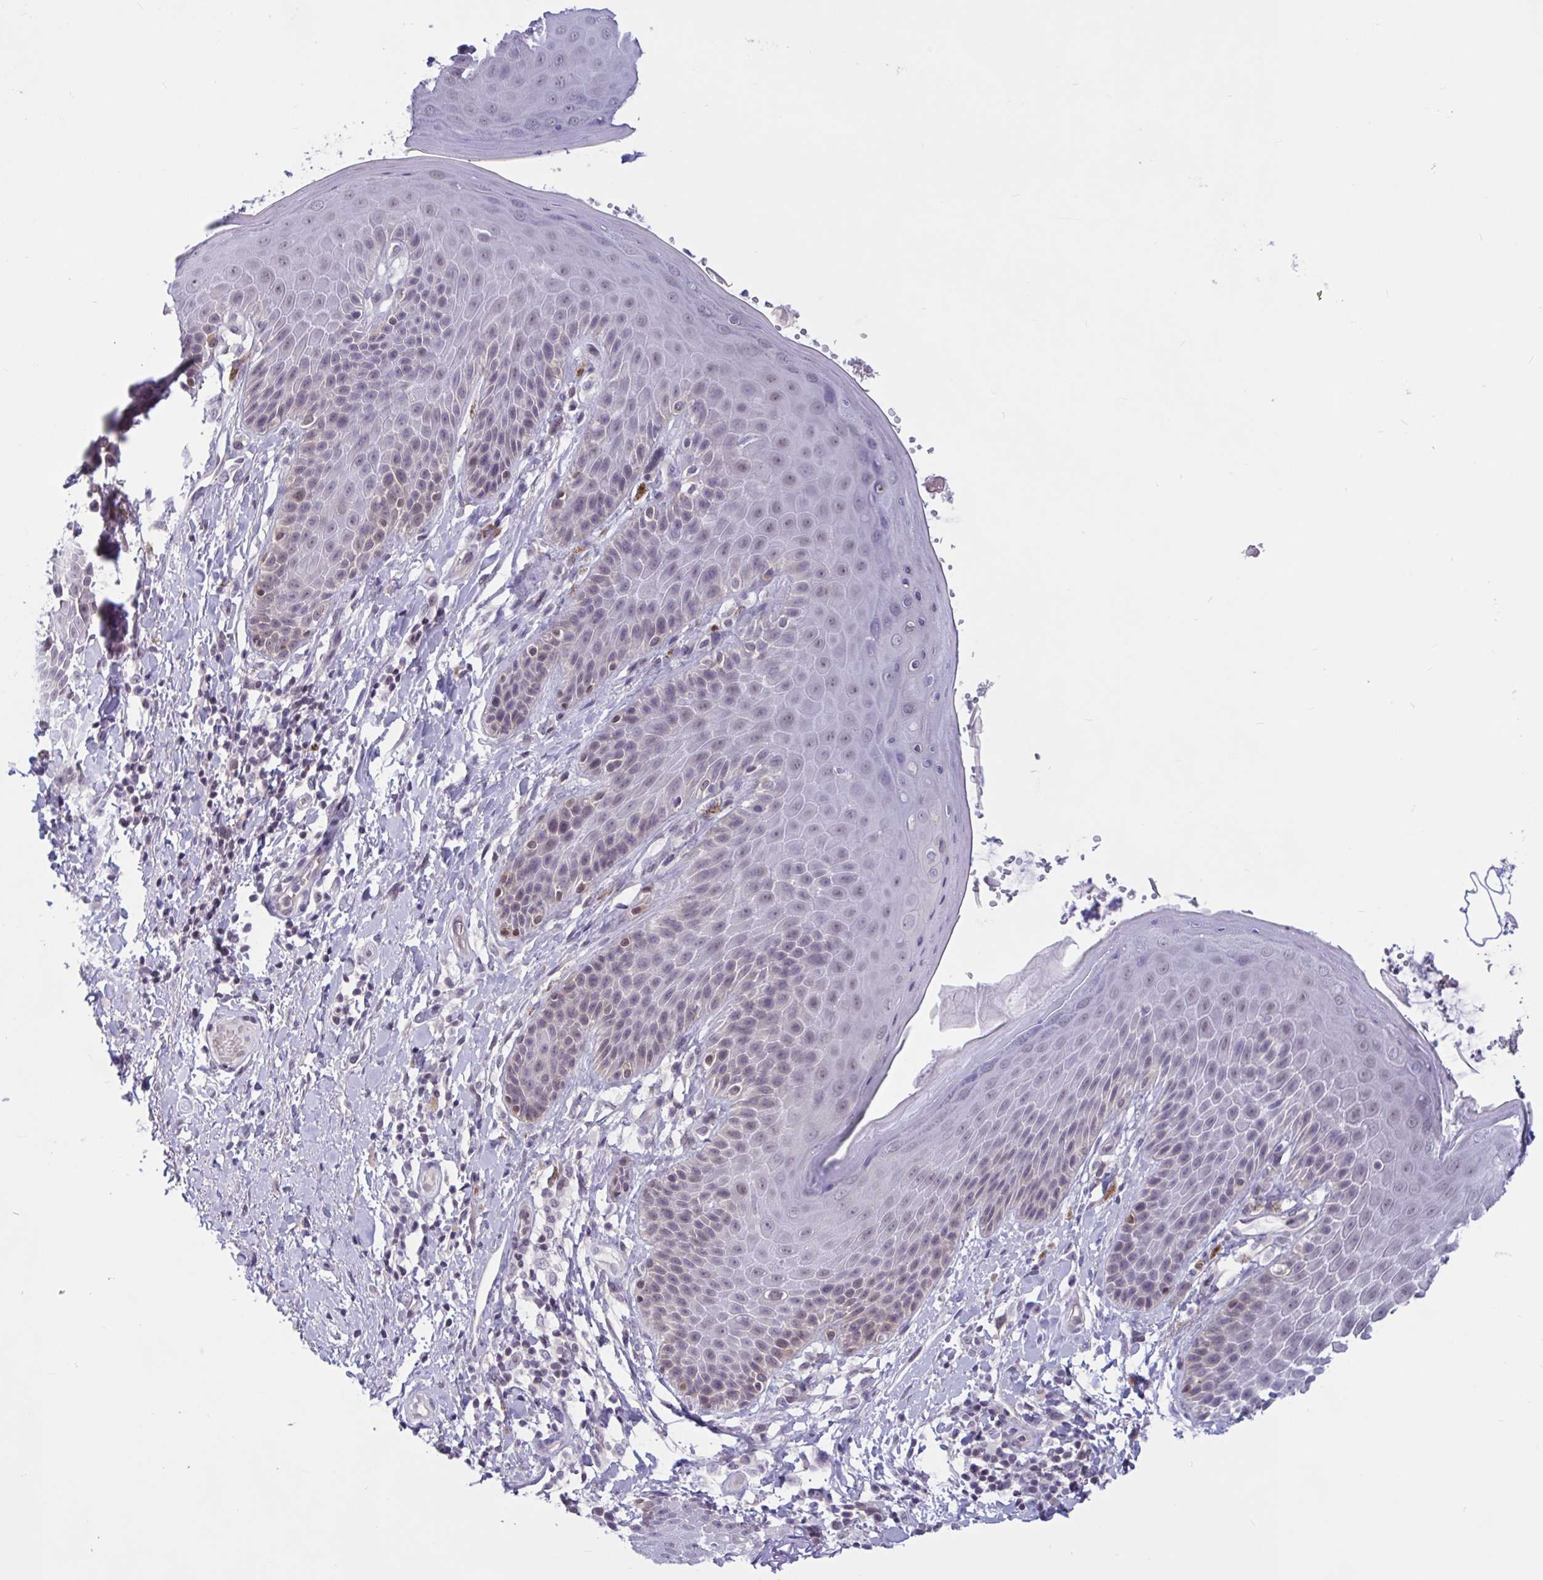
{"staining": {"intensity": "negative", "quantity": "none", "location": "none"}, "tissue": "skin", "cell_type": "Epidermal cells", "image_type": "normal", "snomed": [{"axis": "morphology", "description": "Normal tissue, NOS"}, {"axis": "topography", "description": "Anal"}, {"axis": "topography", "description": "Peripheral nerve tissue"}], "caption": "Micrograph shows no protein staining in epidermal cells of normal skin. The staining was performed using DAB to visualize the protein expression in brown, while the nuclei were stained in blue with hematoxylin (Magnification: 20x).", "gene": "TSN", "patient": {"sex": "male", "age": 51}}